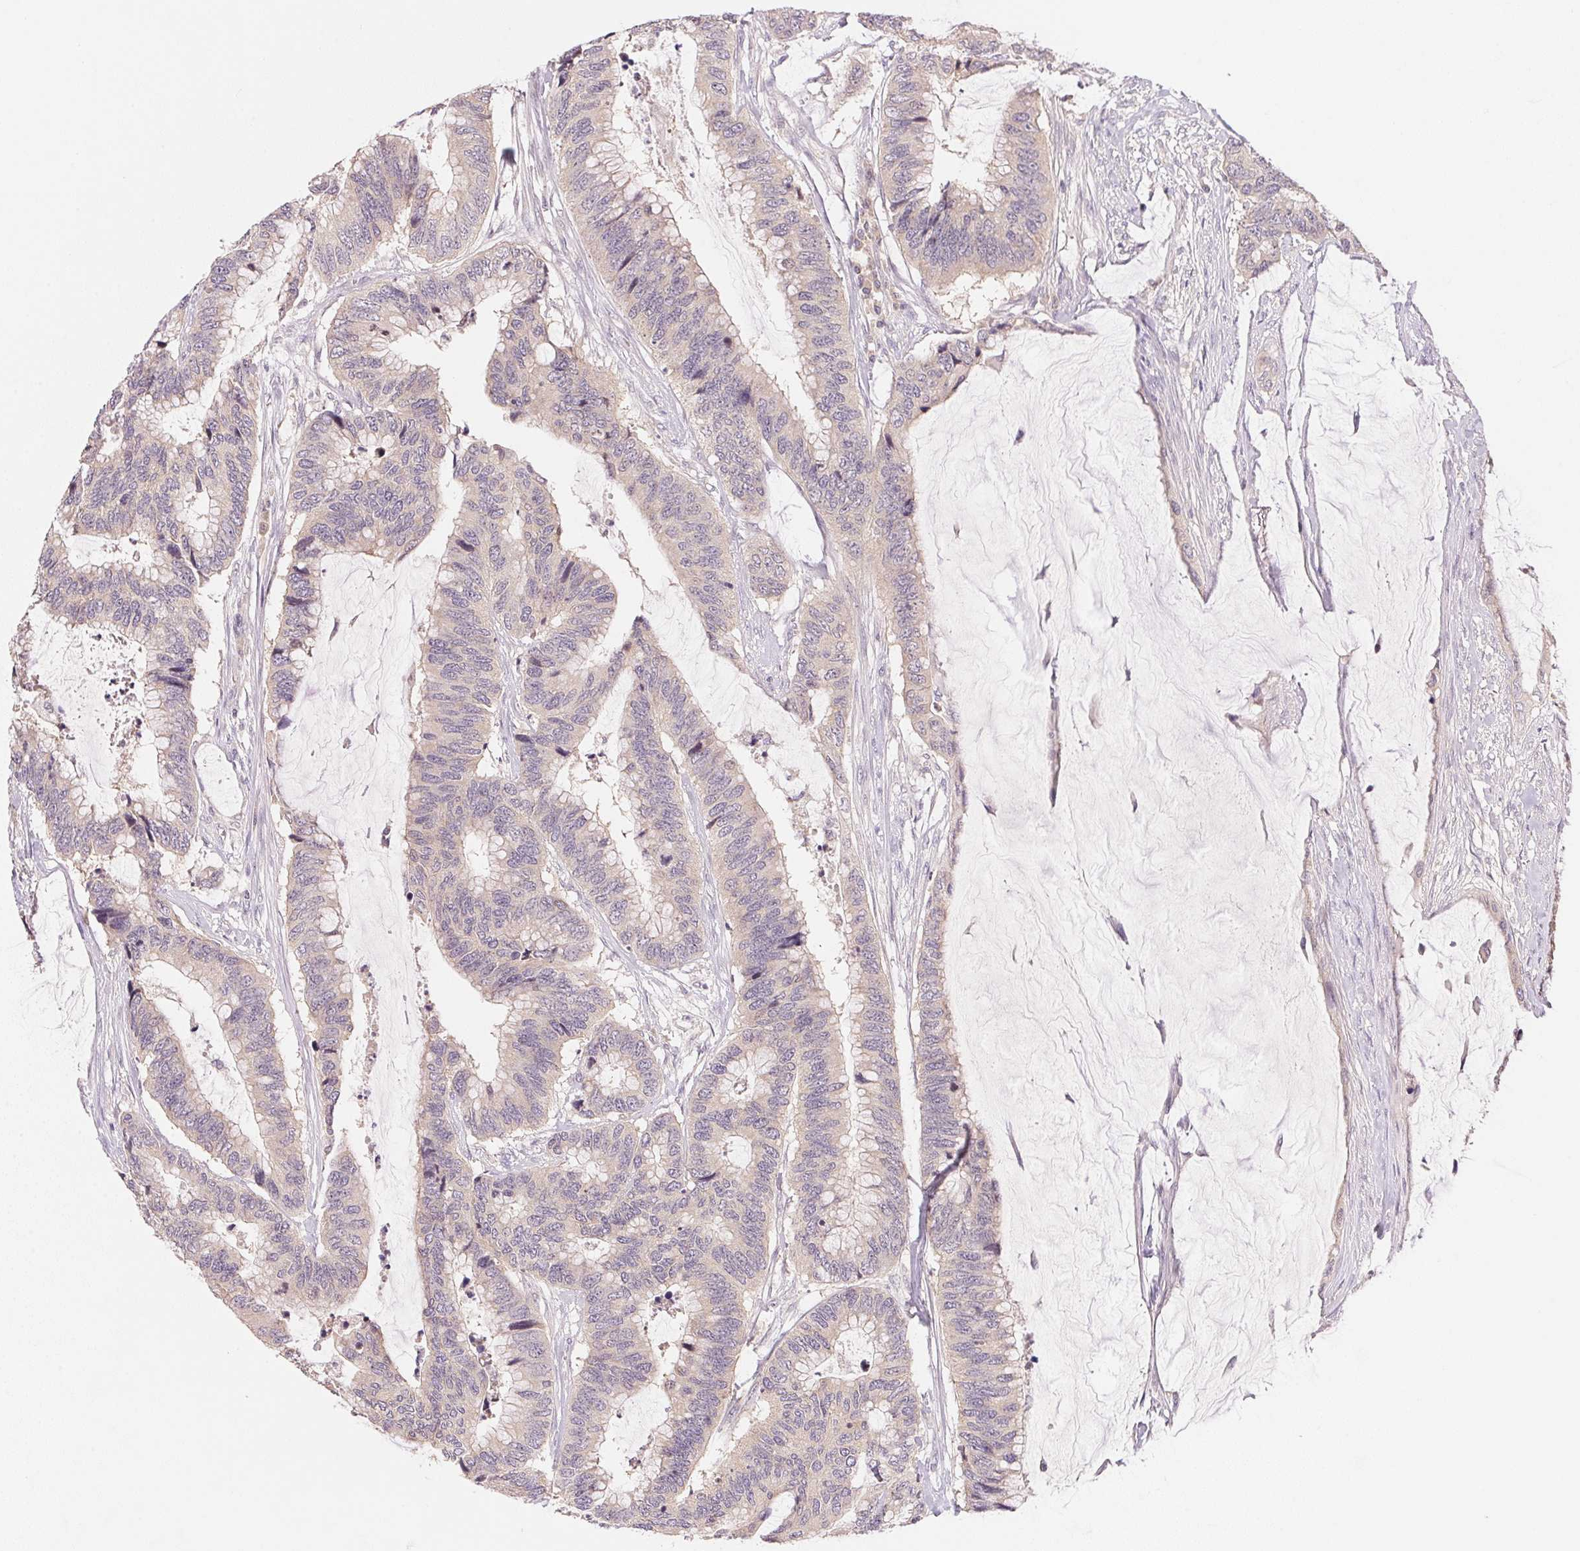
{"staining": {"intensity": "negative", "quantity": "none", "location": "none"}, "tissue": "colorectal cancer", "cell_type": "Tumor cells", "image_type": "cancer", "snomed": [{"axis": "morphology", "description": "Adenocarcinoma, NOS"}, {"axis": "topography", "description": "Rectum"}], "caption": "An IHC micrograph of adenocarcinoma (colorectal) is shown. There is no staining in tumor cells of adenocarcinoma (colorectal).", "gene": "BNIP5", "patient": {"sex": "female", "age": 59}}